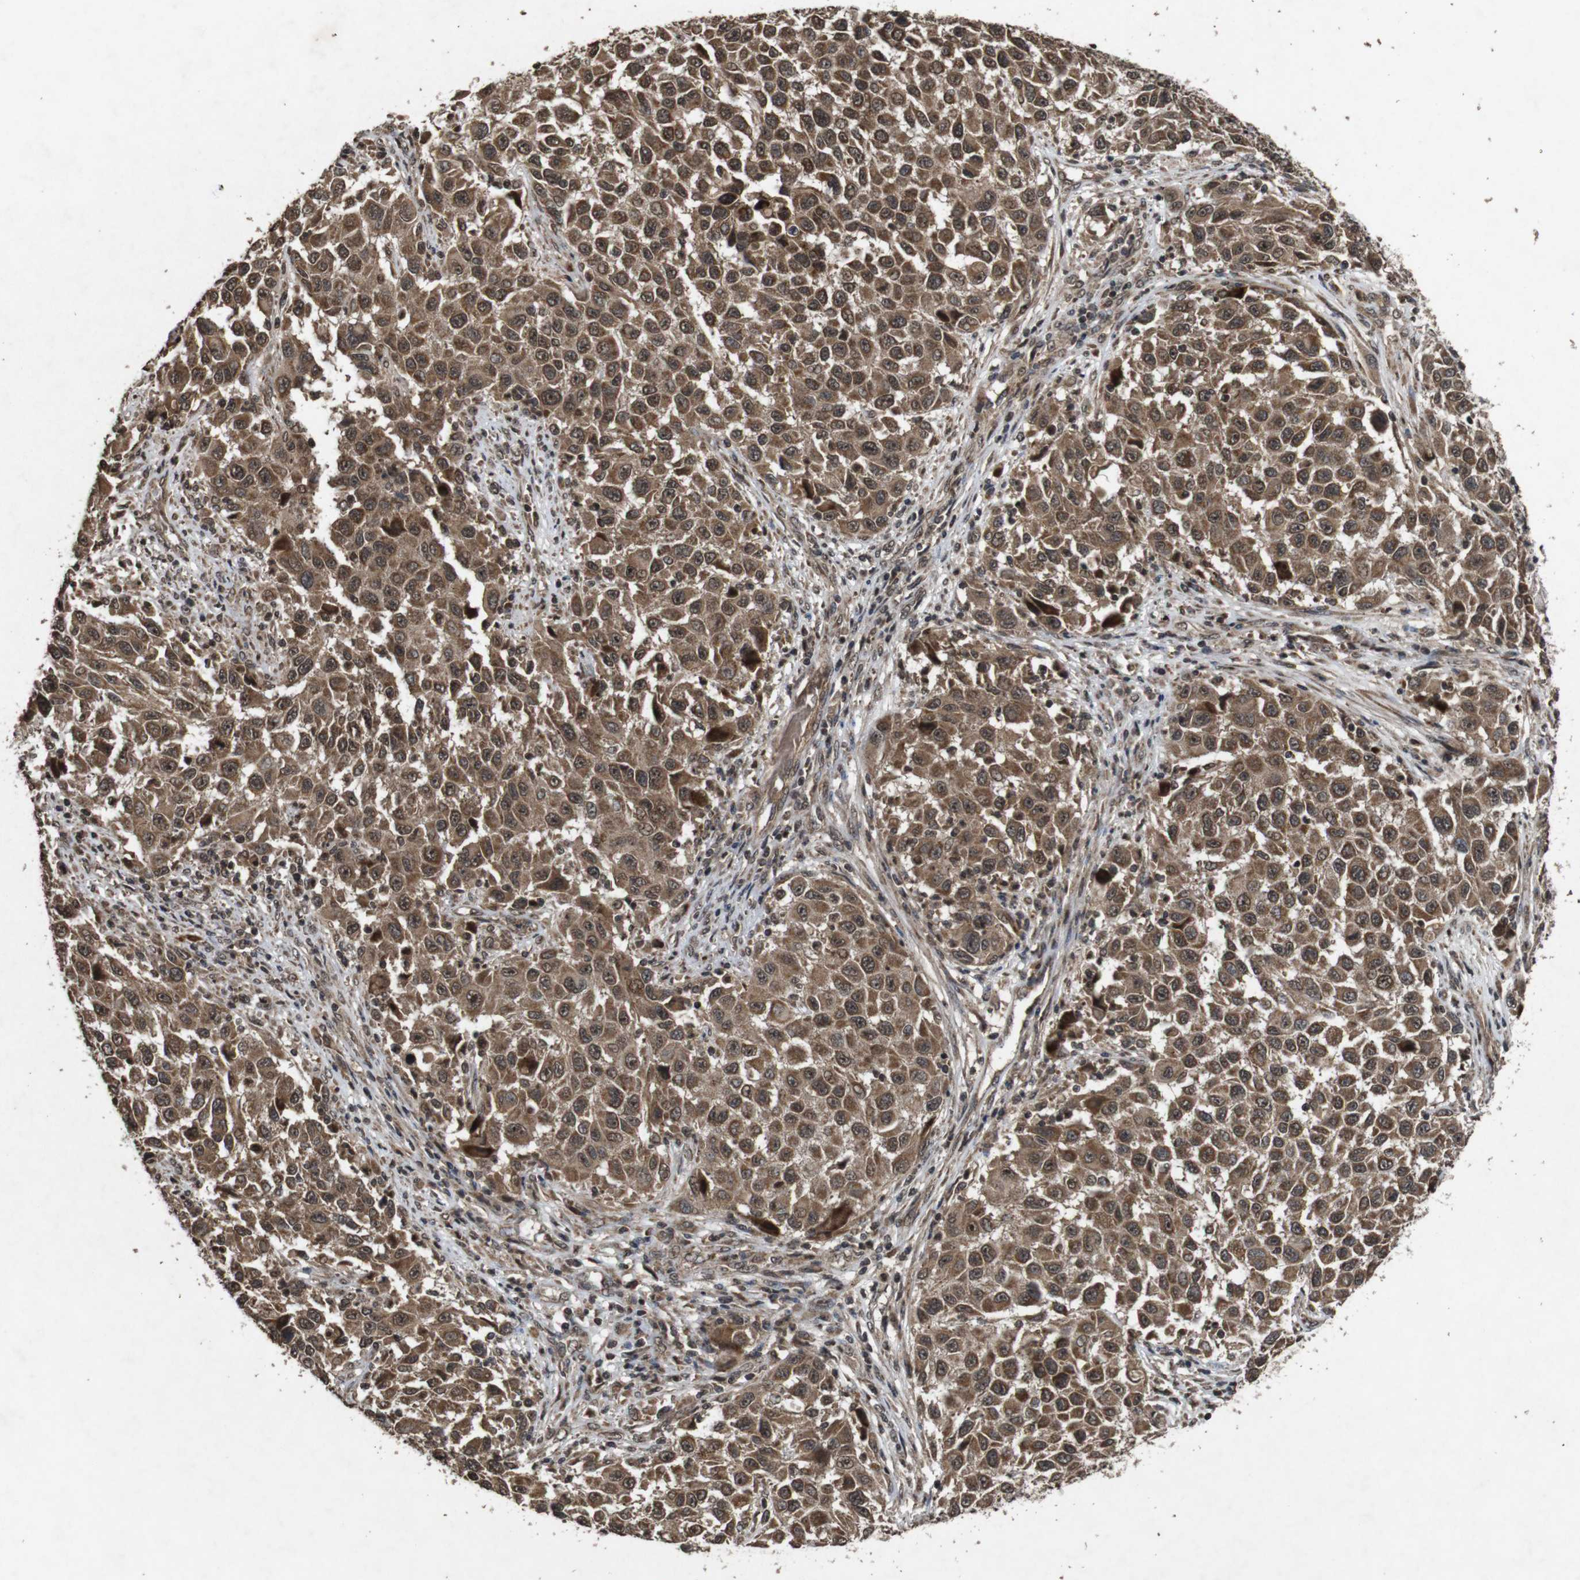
{"staining": {"intensity": "strong", "quantity": ">75%", "location": "cytoplasmic/membranous,nuclear"}, "tissue": "melanoma", "cell_type": "Tumor cells", "image_type": "cancer", "snomed": [{"axis": "morphology", "description": "Malignant melanoma, Metastatic site"}, {"axis": "topography", "description": "Lymph node"}], "caption": "Strong cytoplasmic/membranous and nuclear staining for a protein is seen in approximately >75% of tumor cells of melanoma using immunohistochemistry.", "gene": "SORL1", "patient": {"sex": "male", "age": 61}}